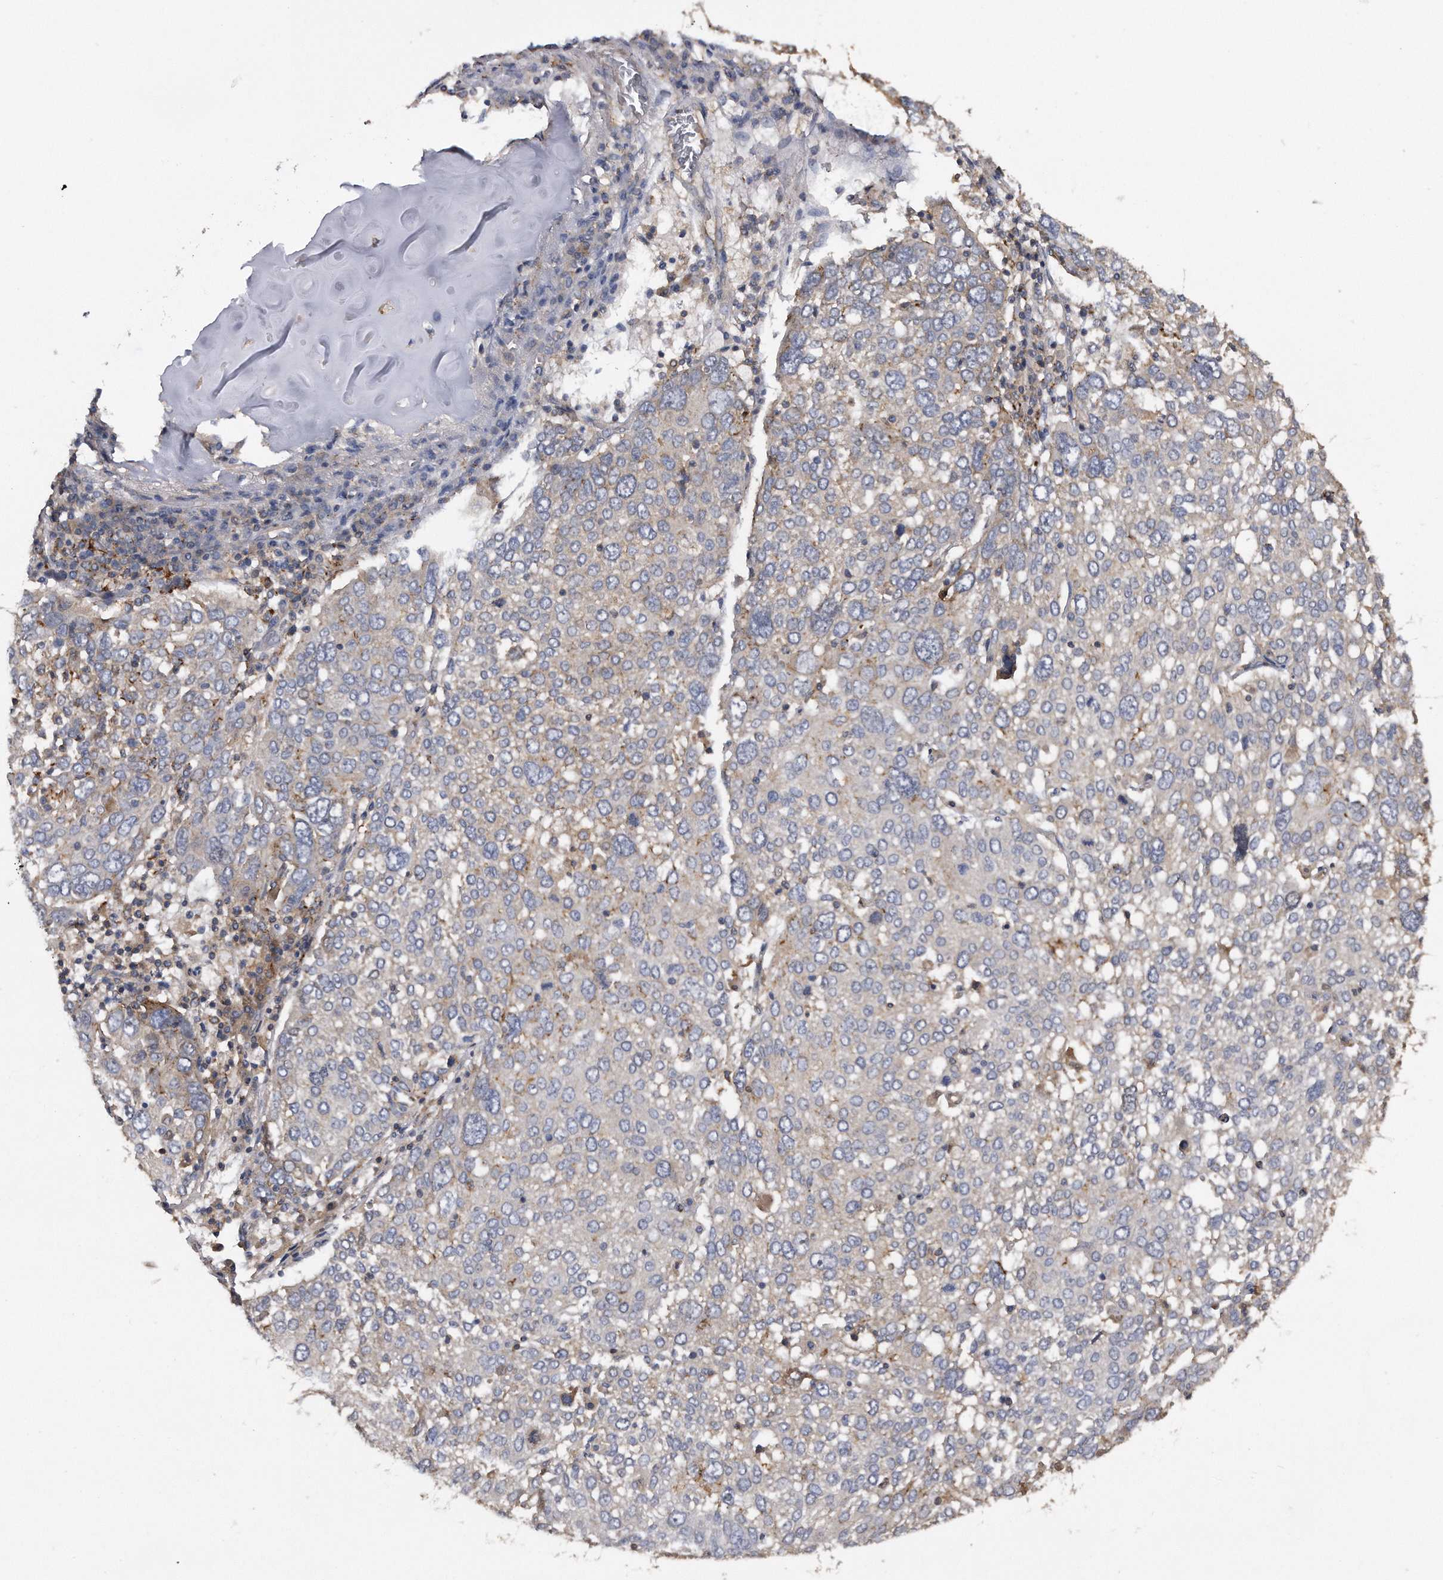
{"staining": {"intensity": "weak", "quantity": "<25%", "location": "cytoplasmic/membranous"}, "tissue": "lung cancer", "cell_type": "Tumor cells", "image_type": "cancer", "snomed": [{"axis": "morphology", "description": "Squamous cell carcinoma, NOS"}, {"axis": "topography", "description": "Lung"}], "caption": "Tumor cells show no significant staining in squamous cell carcinoma (lung). Brightfield microscopy of immunohistochemistry stained with DAB (3,3'-diaminobenzidine) (brown) and hematoxylin (blue), captured at high magnification.", "gene": "KCND3", "patient": {"sex": "male", "age": 65}}